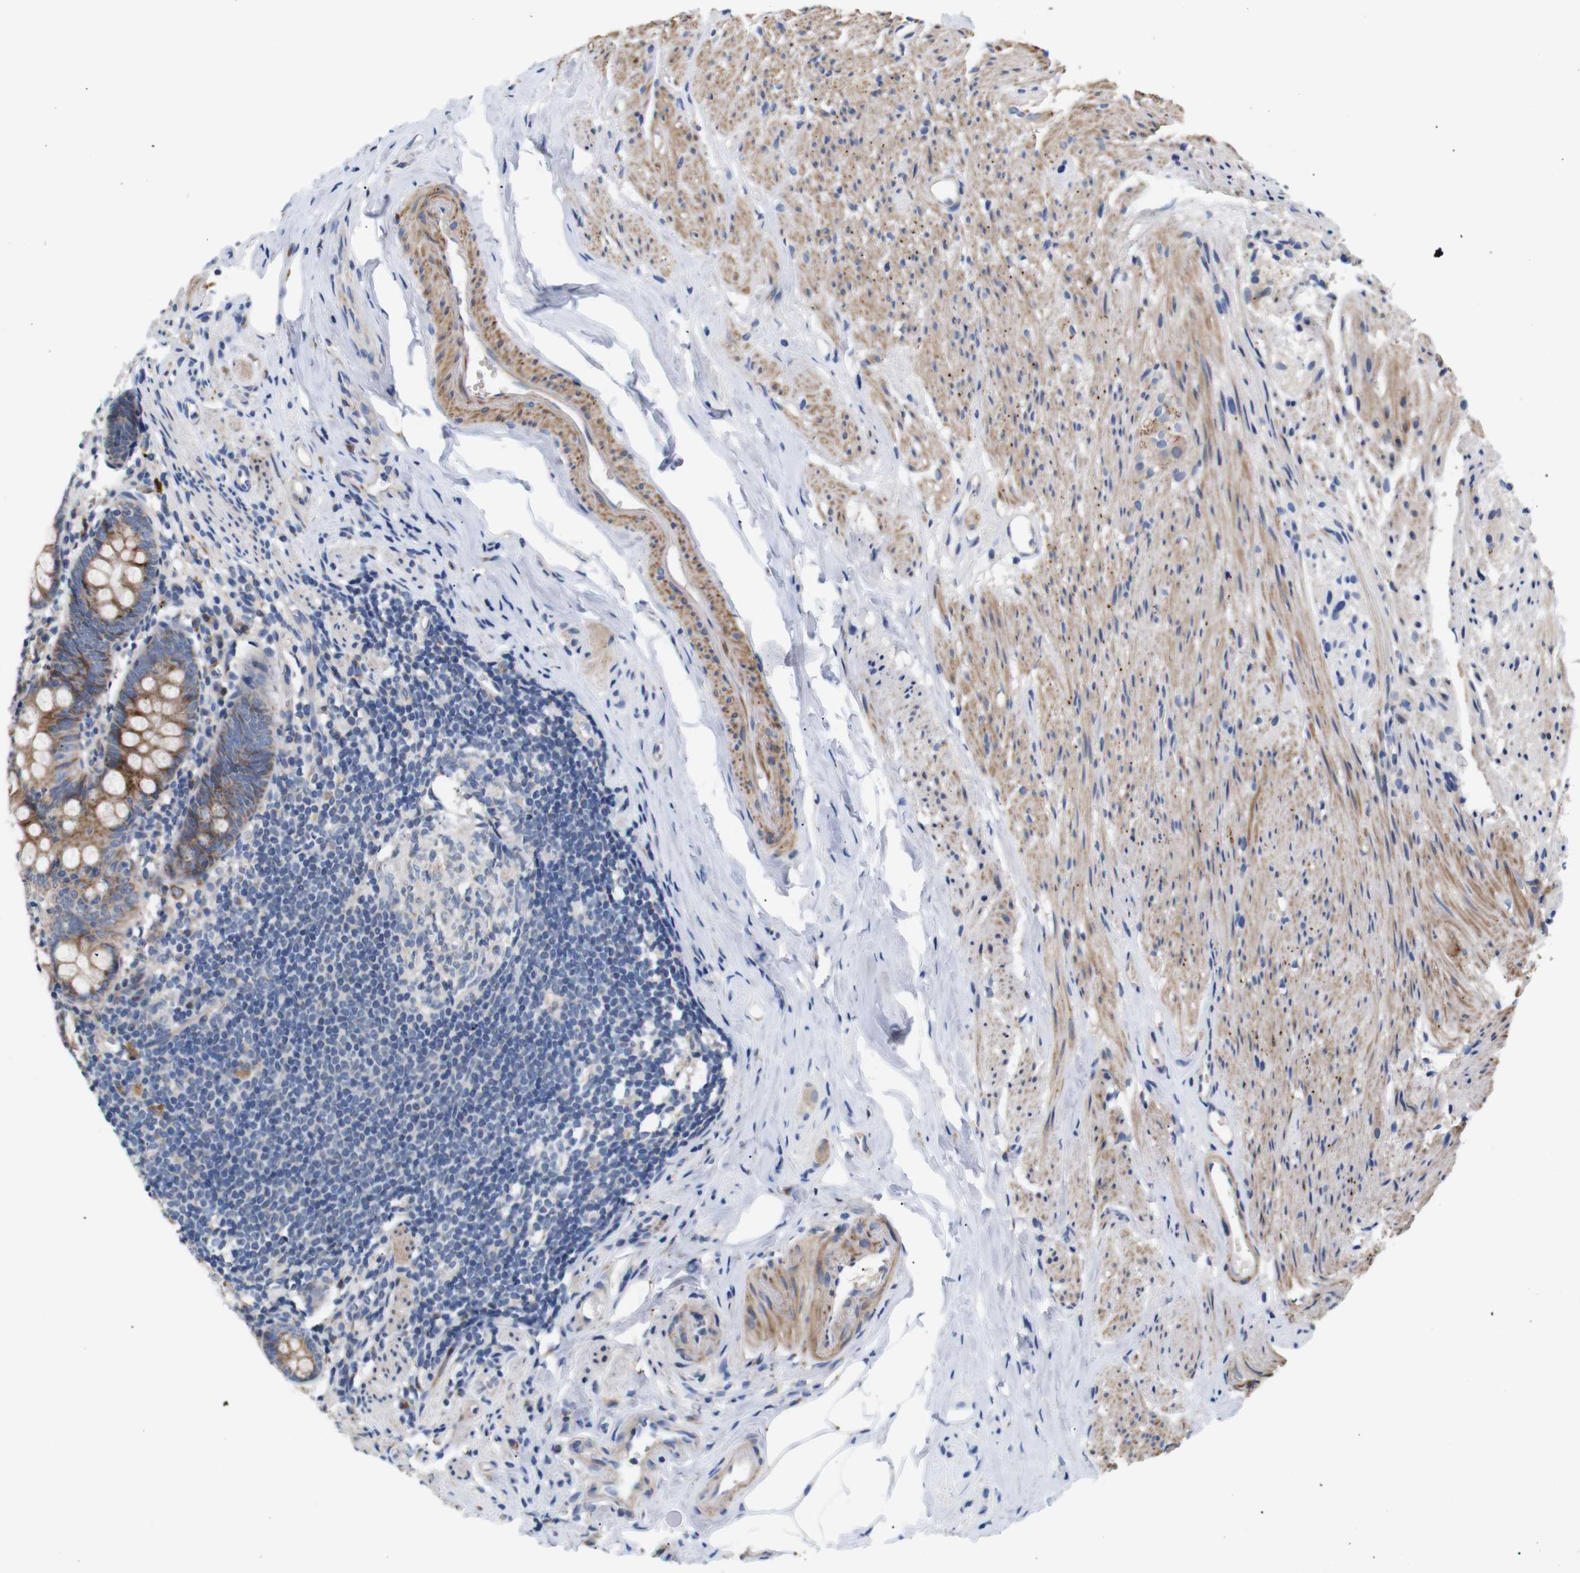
{"staining": {"intensity": "moderate", "quantity": ">75%", "location": "cytoplasmic/membranous"}, "tissue": "appendix", "cell_type": "Glandular cells", "image_type": "normal", "snomed": [{"axis": "morphology", "description": "Normal tissue, NOS"}, {"axis": "topography", "description": "Appendix"}], "caption": "IHC micrograph of normal human appendix stained for a protein (brown), which displays medium levels of moderate cytoplasmic/membranous expression in about >75% of glandular cells.", "gene": "LRRC55", "patient": {"sex": "female", "age": 77}}